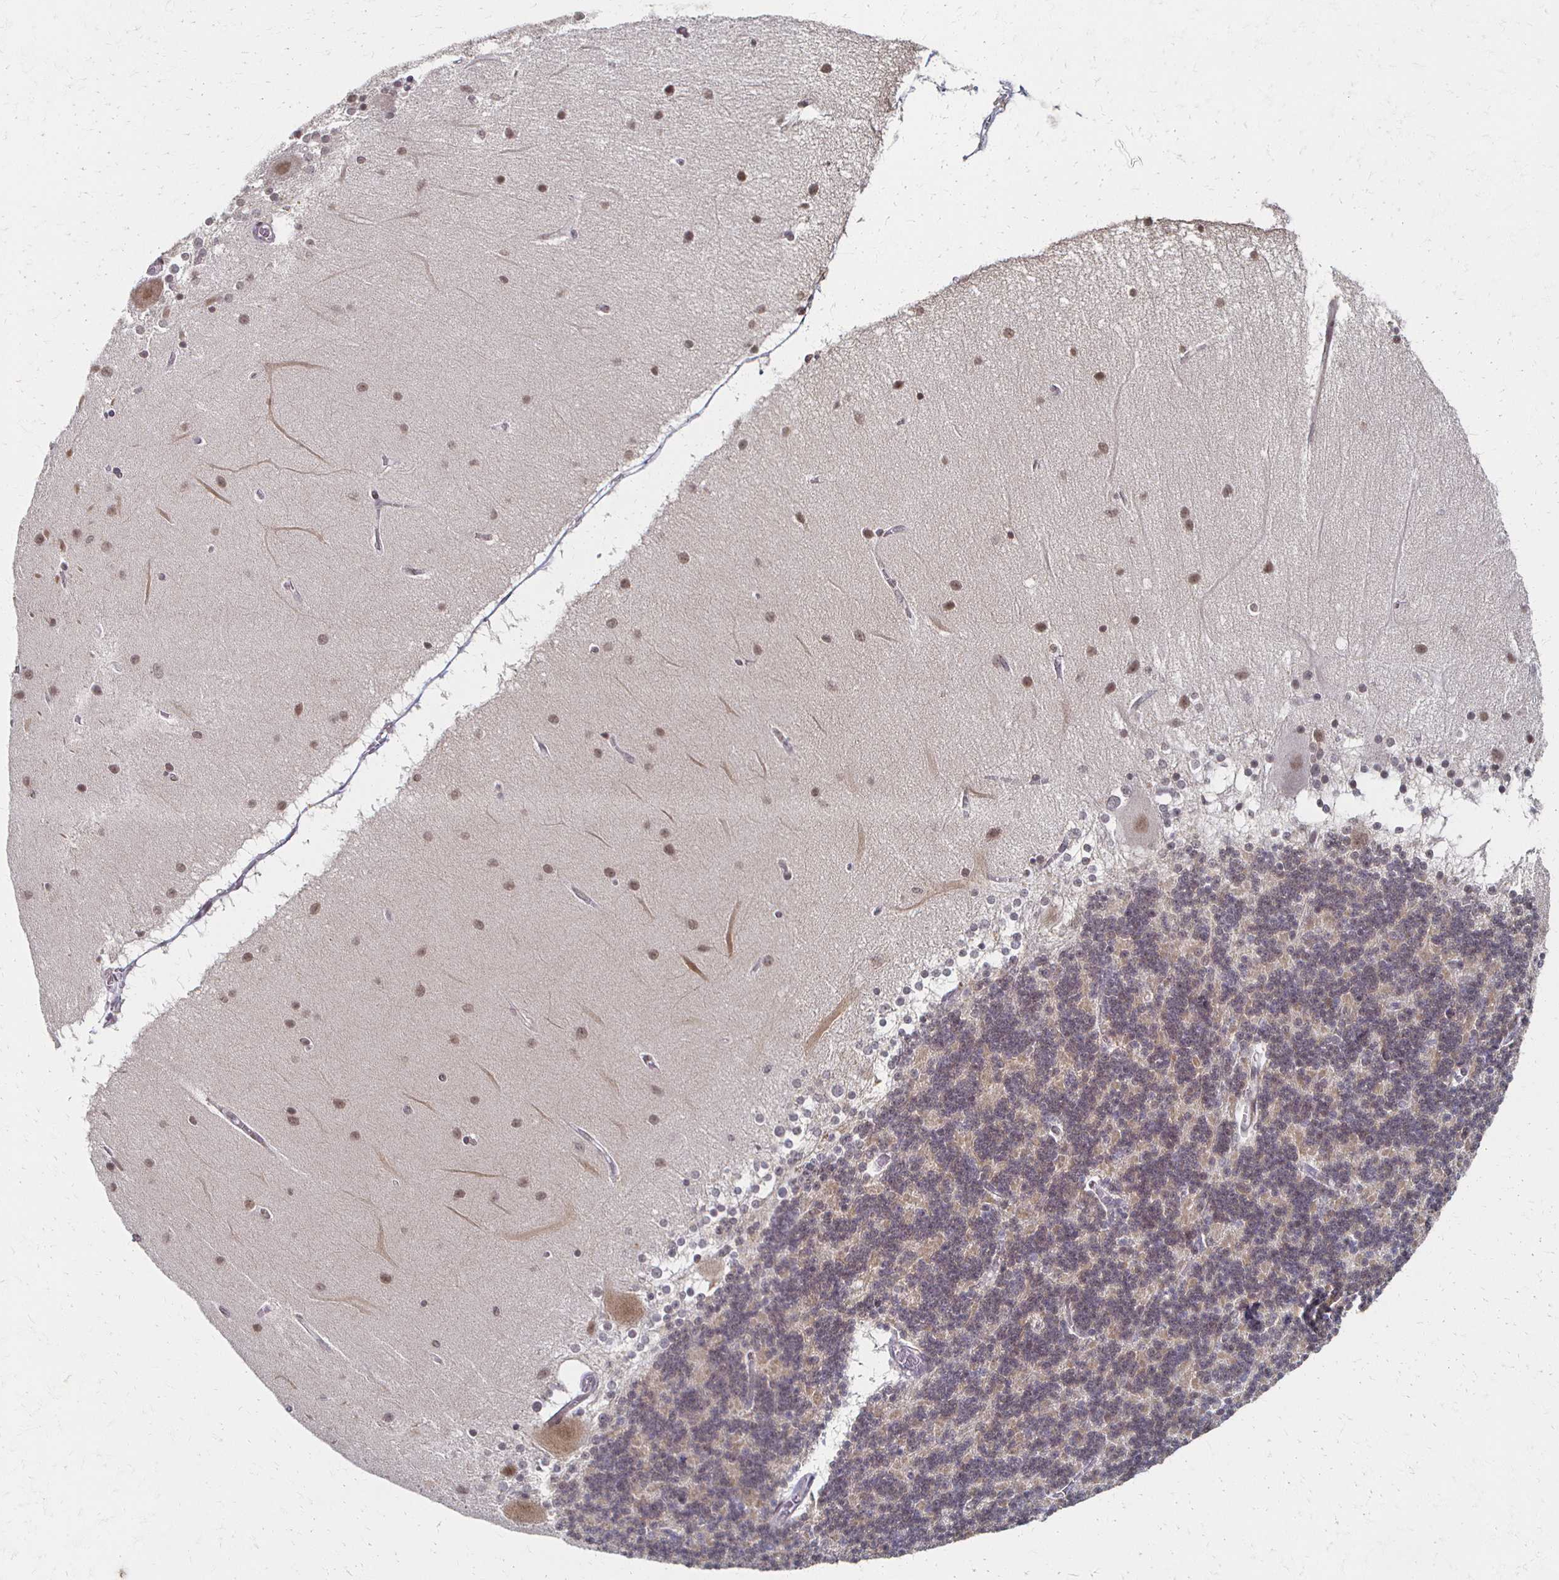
{"staining": {"intensity": "weak", "quantity": "25%-75%", "location": "nuclear"}, "tissue": "cerebellum", "cell_type": "Cells in granular layer", "image_type": "normal", "snomed": [{"axis": "morphology", "description": "Normal tissue, NOS"}, {"axis": "topography", "description": "Cerebellum"}], "caption": "Protein analysis of unremarkable cerebellum demonstrates weak nuclear positivity in approximately 25%-75% of cells in granular layer.", "gene": "DAB1", "patient": {"sex": "female", "age": 54}}